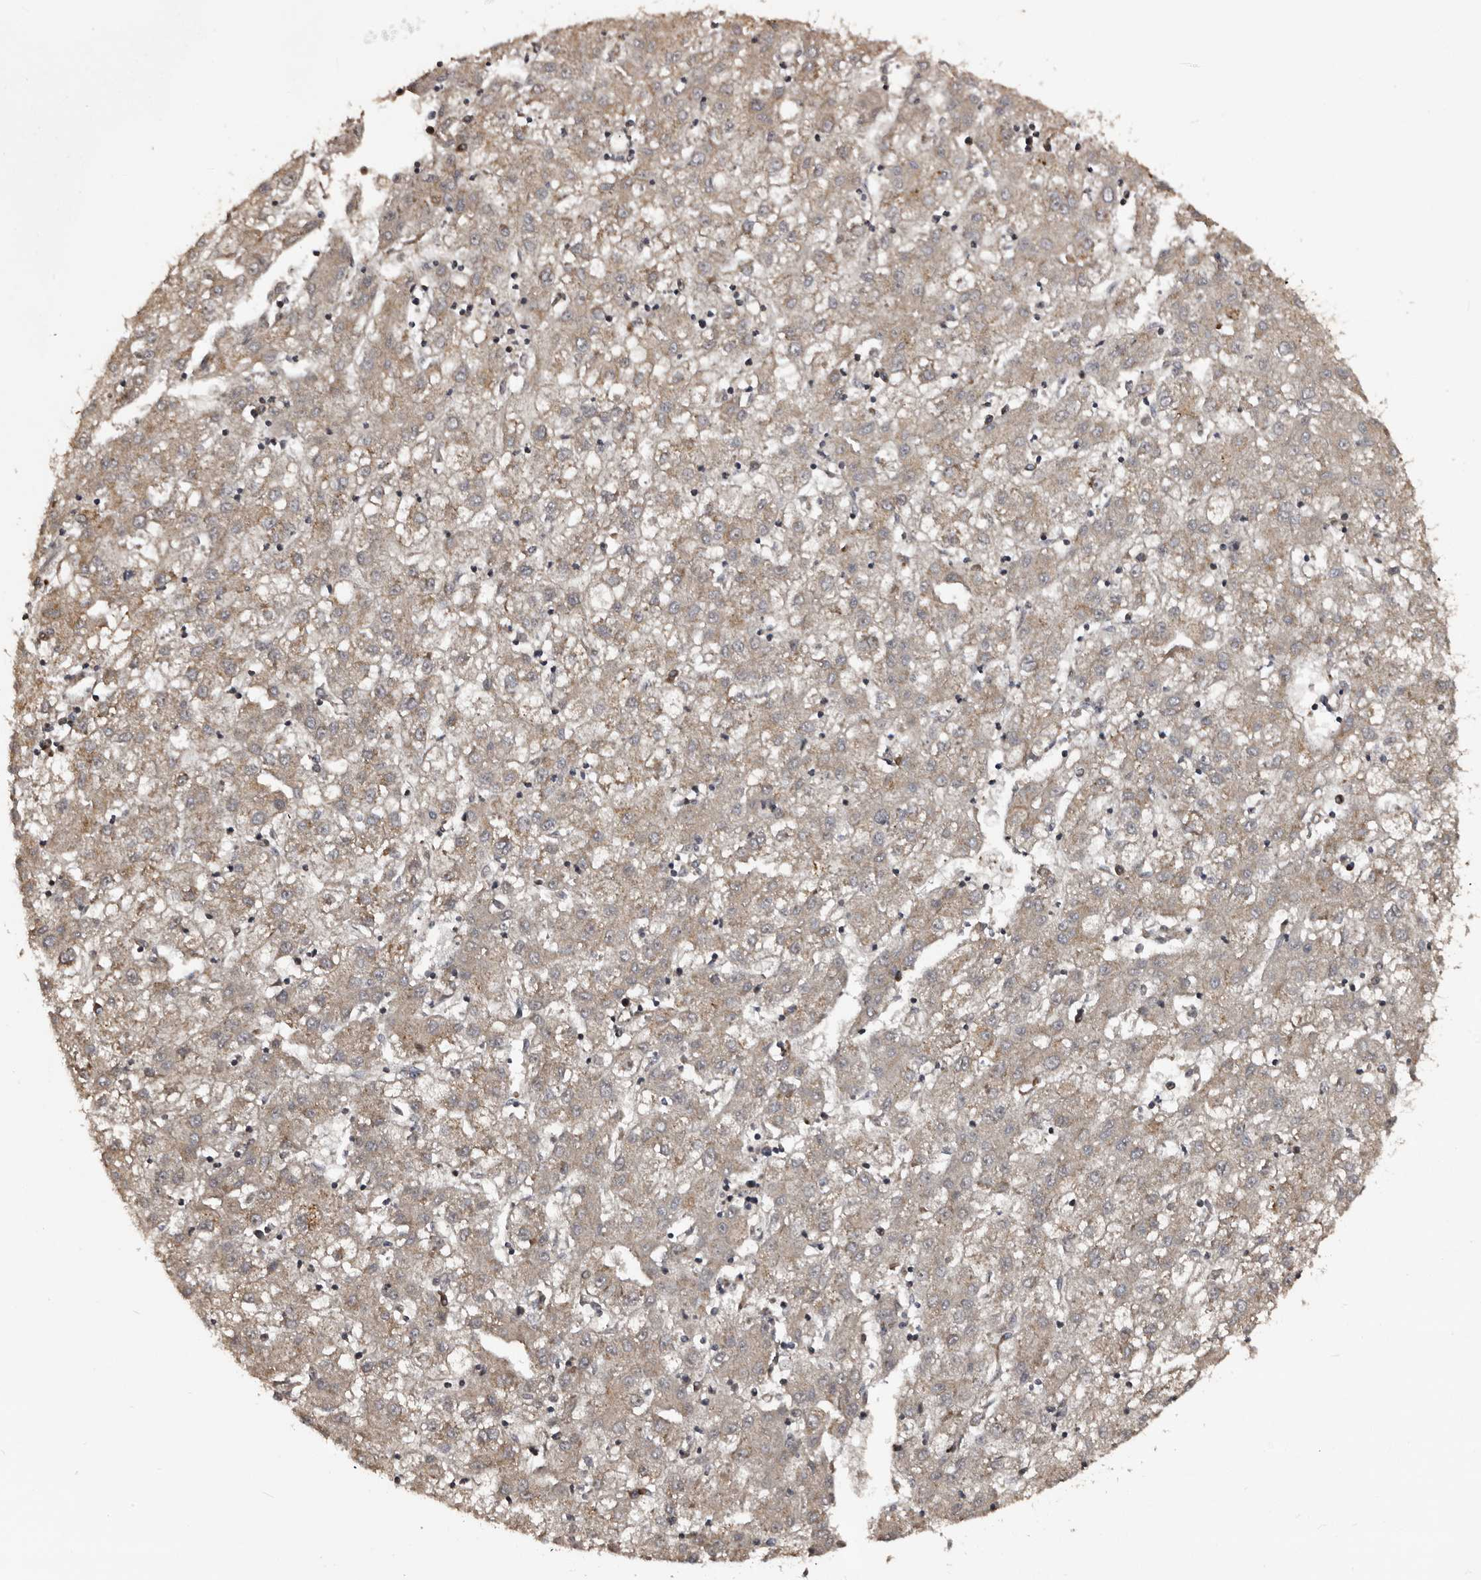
{"staining": {"intensity": "weak", "quantity": "<25%", "location": "cytoplasmic/membranous"}, "tissue": "liver cancer", "cell_type": "Tumor cells", "image_type": "cancer", "snomed": [{"axis": "morphology", "description": "Carcinoma, Hepatocellular, NOS"}, {"axis": "topography", "description": "Liver"}], "caption": "Immunohistochemical staining of human liver cancer demonstrates no significant positivity in tumor cells.", "gene": "SERTAD4", "patient": {"sex": "male", "age": 72}}